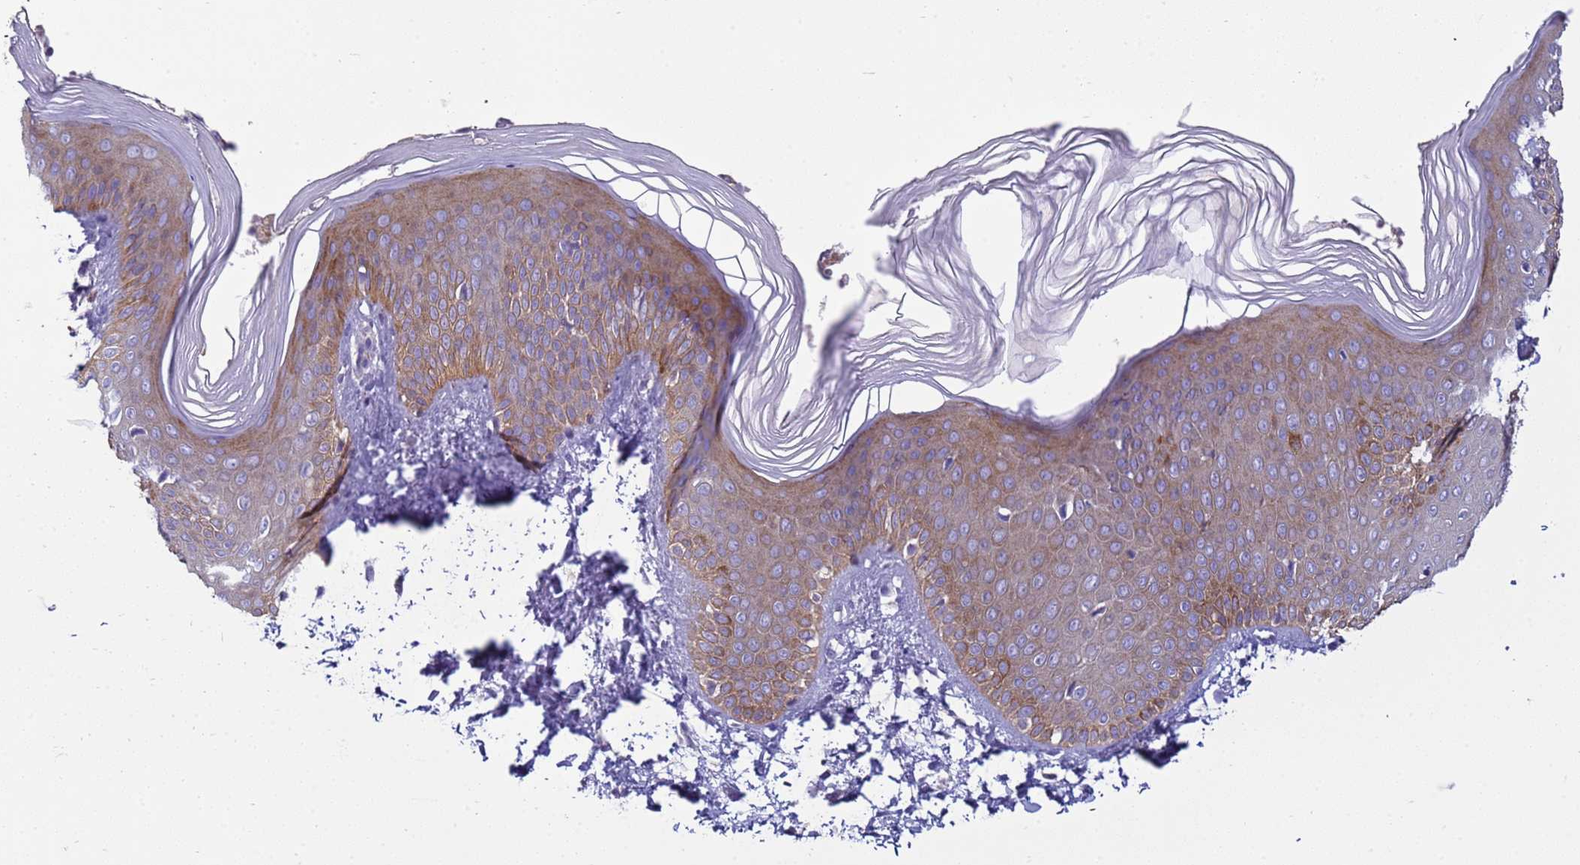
{"staining": {"intensity": "moderate", "quantity": "25%-75%", "location": "cytoplasmic/membranous"}, "tissue": "skin", "cell_type": "Epidermal cells", "image_type": "normal", "snomed": [{"axis": "morphology", "description": "Normal tissue, NOS"}, {"axis": "morphology", "description": "Inflammation, NOS"}, {"axis": "topography", "description": "Soft tissue"}, {"axis": "topography", "description": "Anal"}], "caption": "Normal skin shows moderate cytoplasmic/membranous staining in about 25%-75% of epidermal cells, visualized by immunohistochemistry. The staining was performed using DAB (3,3'-diaminobenzidine) to visualize the protein expression in brown, while the nuclei were stained in blue with hematoxylin (Magnification: 20x).", "gene": "TRIM51G", "patient": {"sex": "female", "age": 15}}